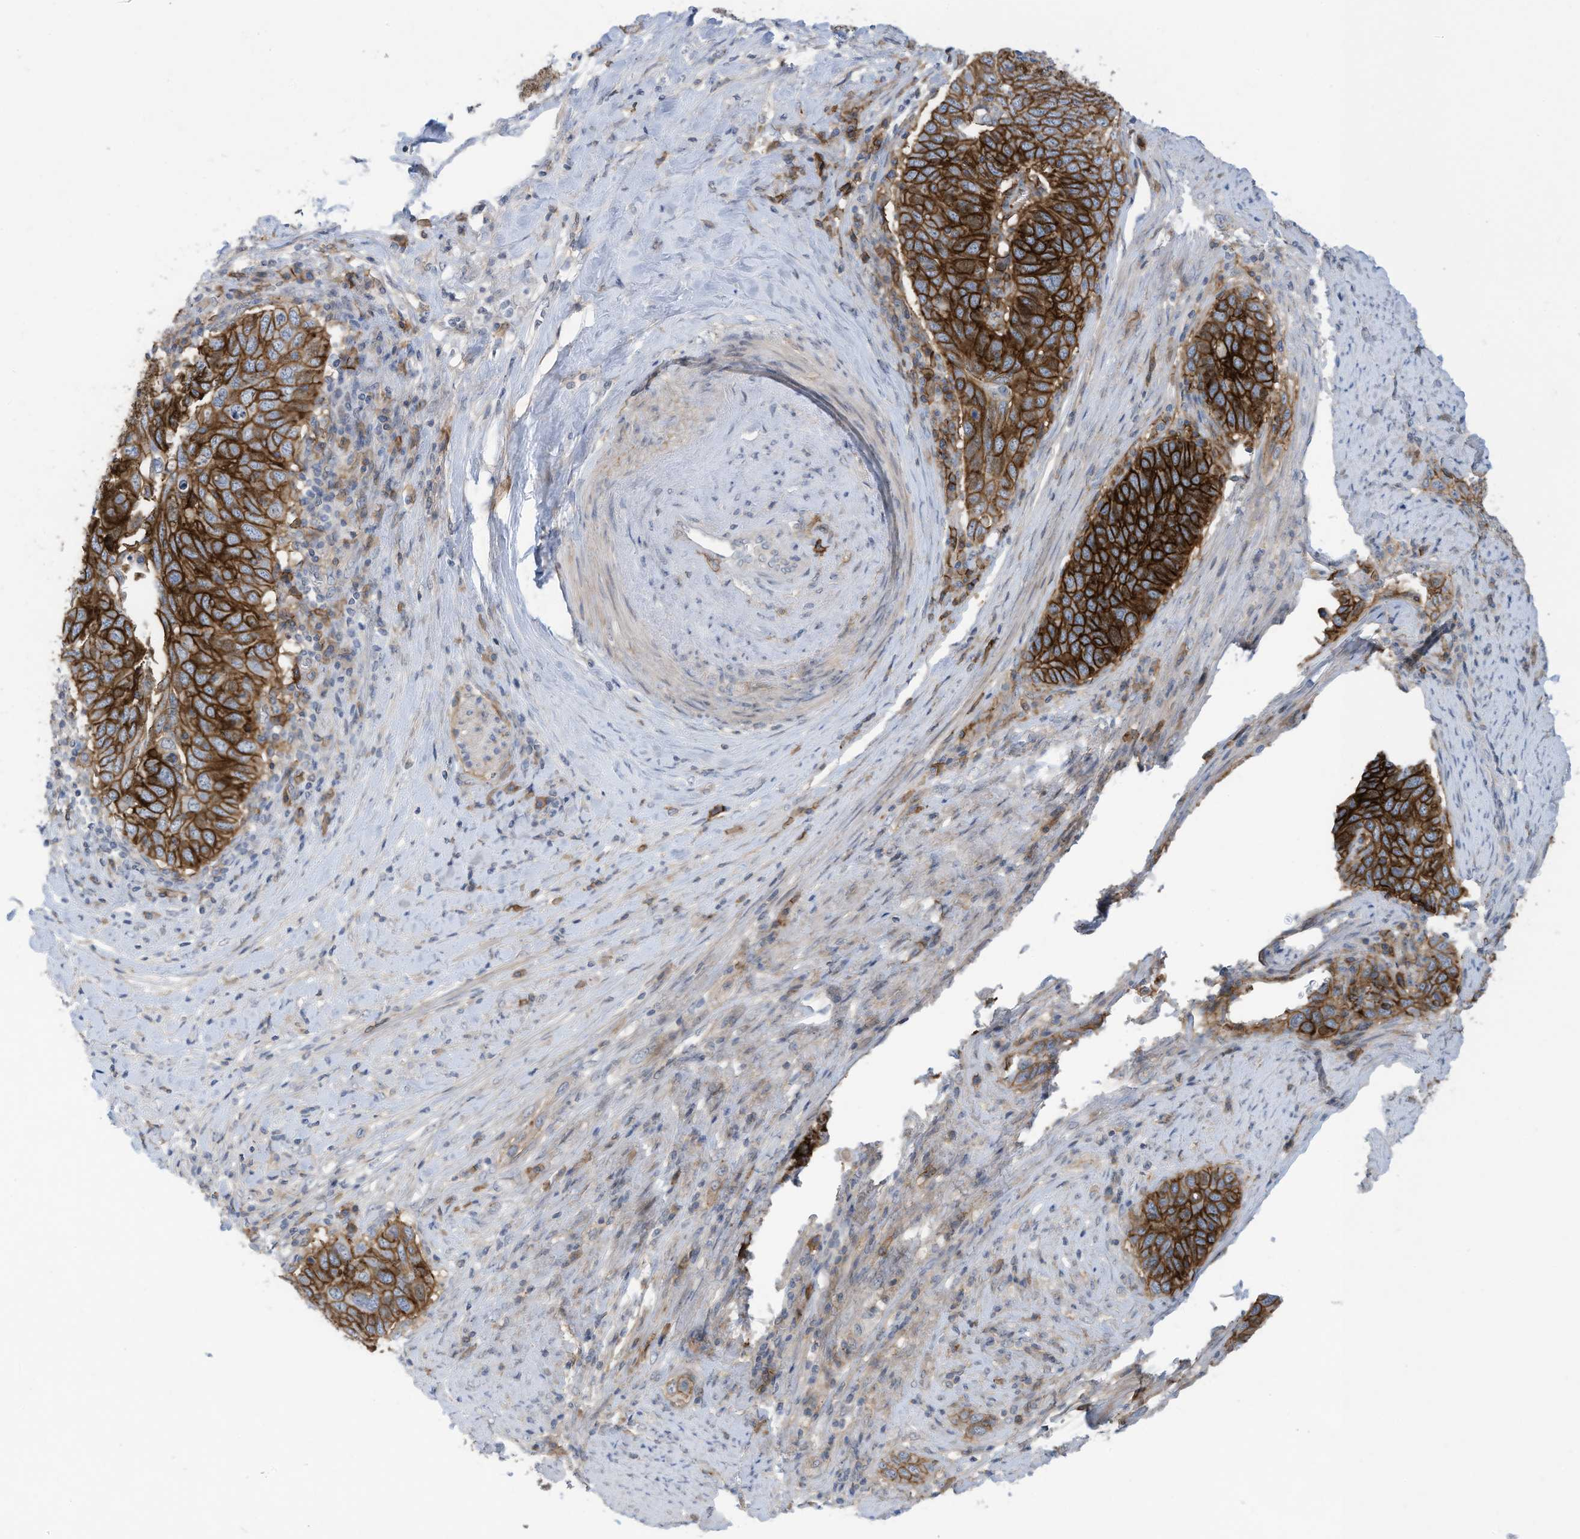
{"staining": {"intensity": "strong", "quantity": ">75%", "location": "cytoplasmic/membranous"}, "tissue": "cervical cancer", "cell_type": "Tumor cells", "image_type": "cancer", "snomed": [{"axis": "morphology", "description": "Squamous cell carcinoma, NOS"}, {"axis": "topography", "description": "Cervix"}], "caption": "IHC of cervical cancer displays high levels of strong cytoplasmic/membranous expression in about >75% of tumor cells.", "gene": "SLC1A5", "patient": {"sex": "female", "age": 60}}